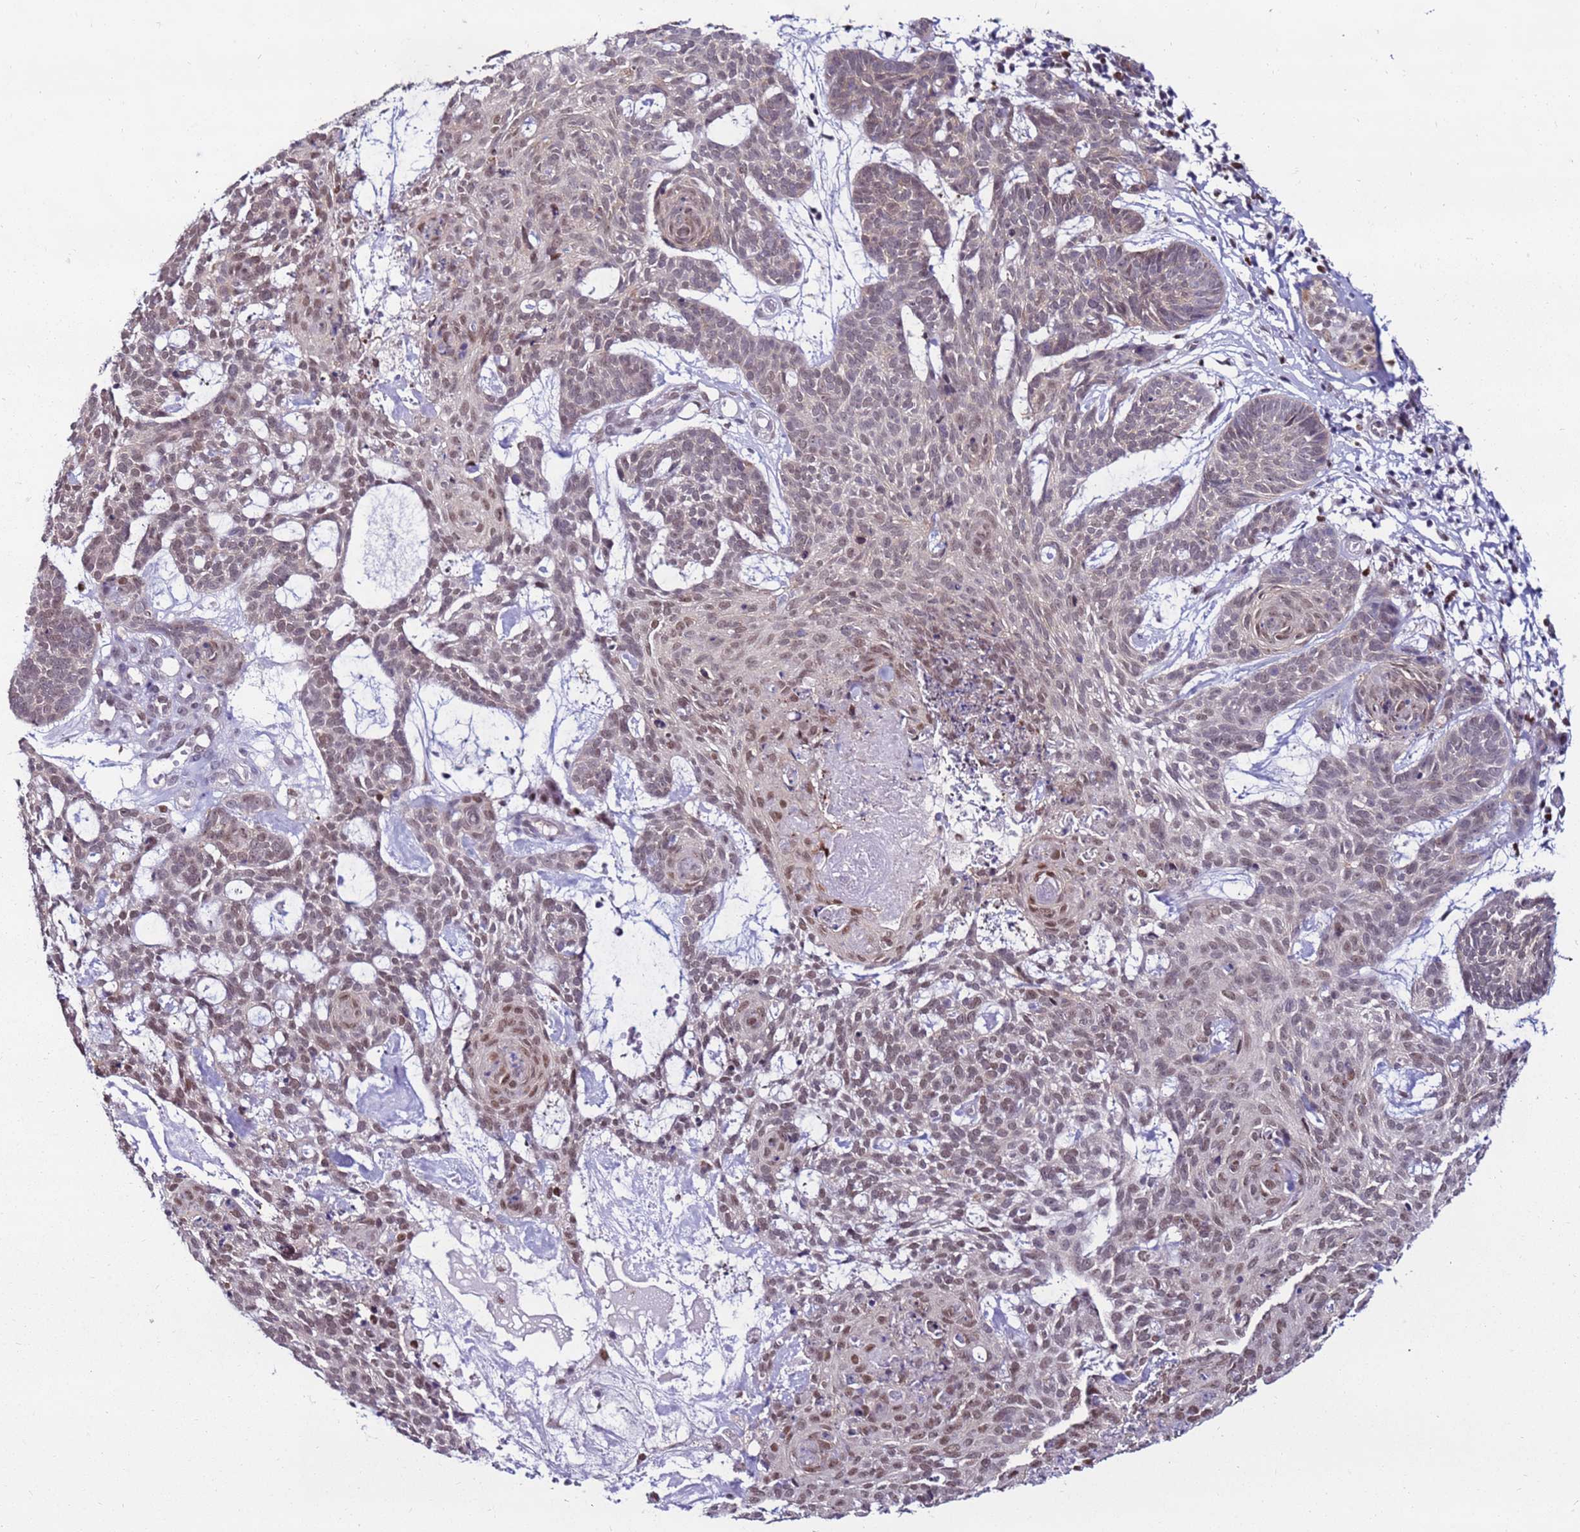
{"staining": {"intensity": "moderate", "quantity": "25%-75%", "location": "nuclear"}, "tissue": "skin cancer", "cell_type": "Tumor cells", "image_type": "cancer", "snomed": [{"axis": "morphology", "description": "Basal cell carcinoma"}, {"axis": "topography", "description": "Skin"}], "caption": "This photomicrograph shows immunohistochemistry staining of human basal cell carcinoma (skin), with medium moderate nuclear staining in about 25%-75% of tumor cells.", "gene": "KPNA4", "patient": {"sex": "female", "age": 89}}